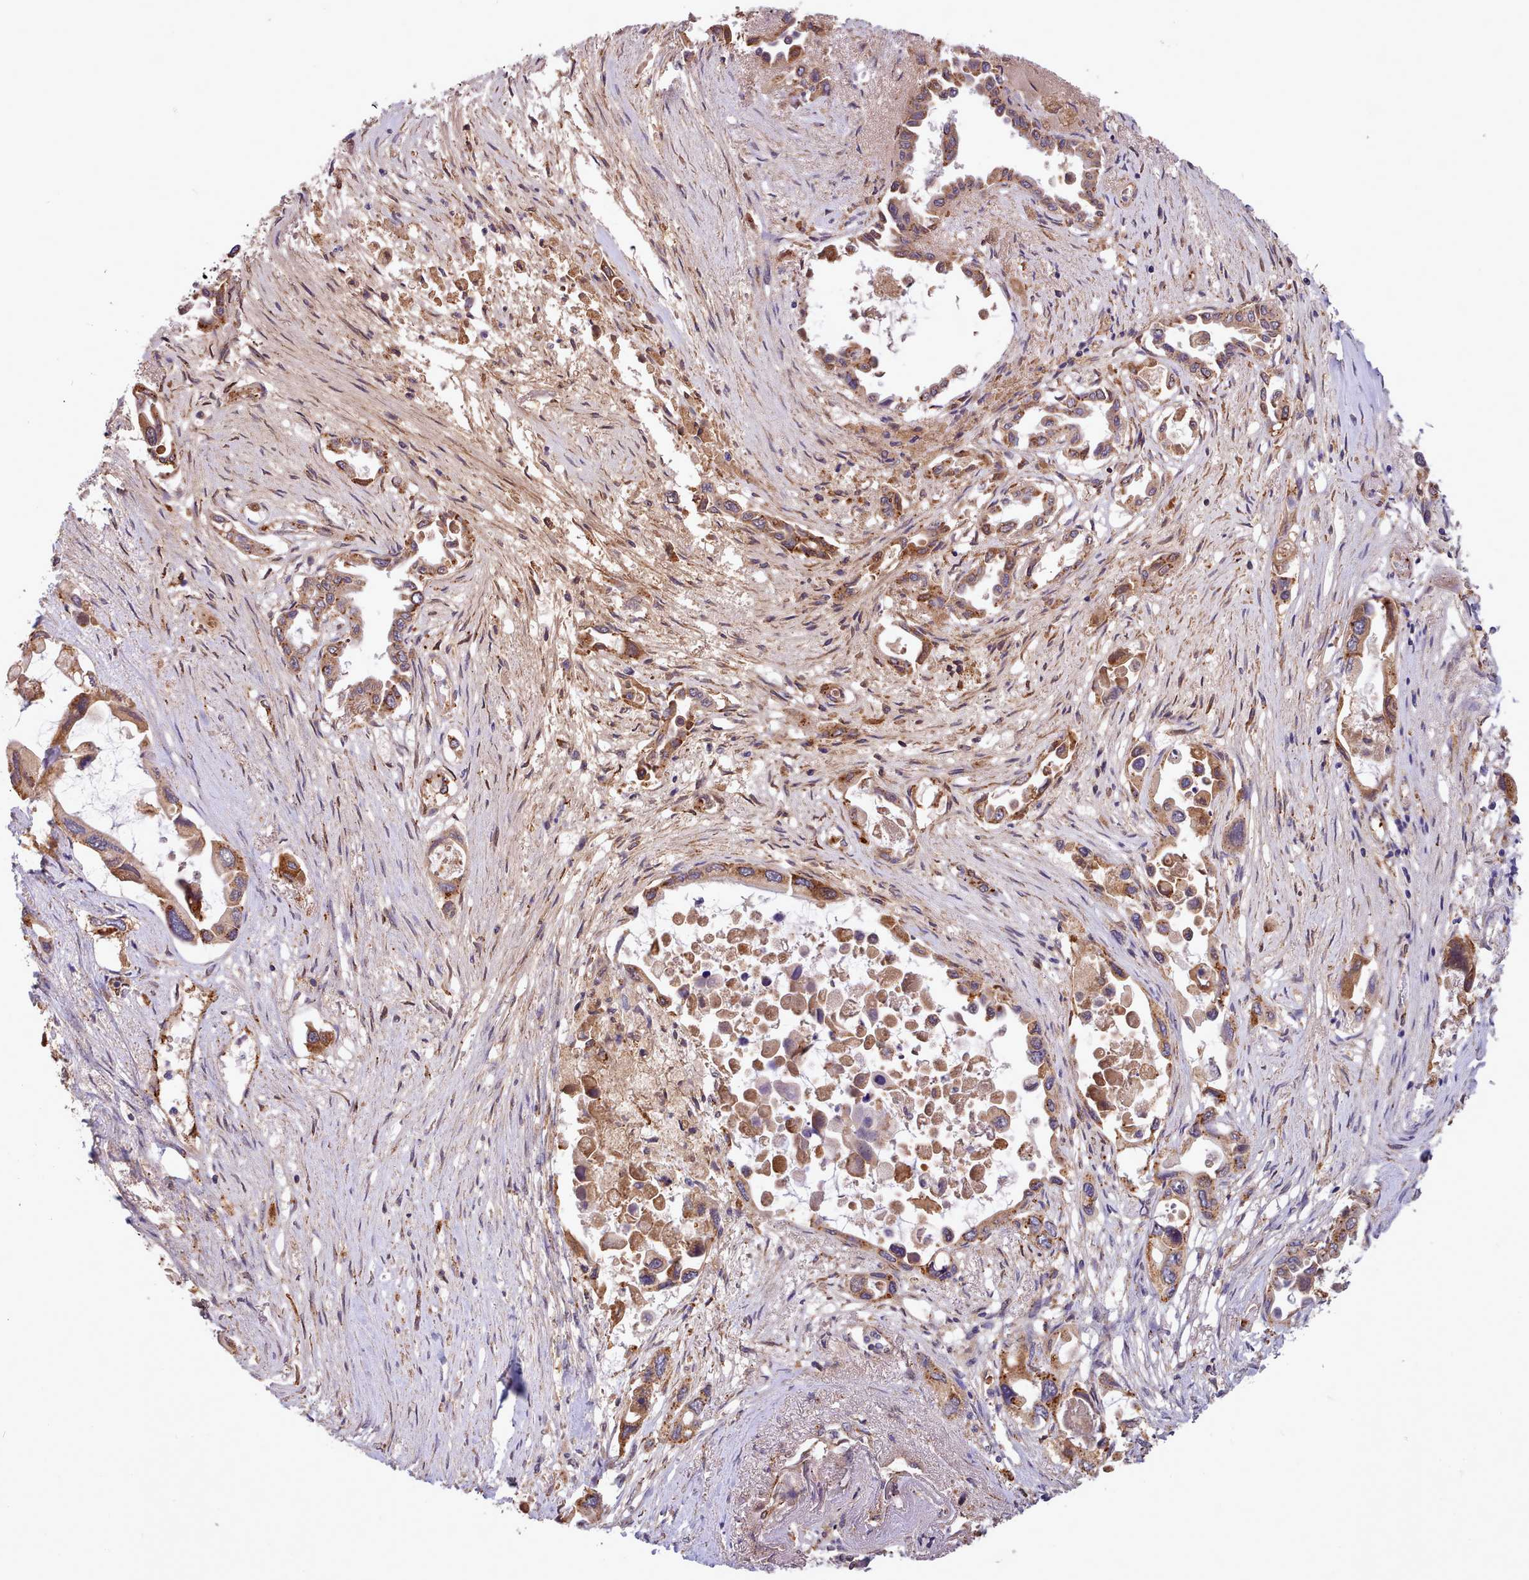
{"staining": {"intensity": "moderate", "quantity": ">75%", "location": "cytoplasmic/membranous"}, "tissue": "pancreatic cancer", "cell_type": "Tumor cells", "image_type": "cancer", "snomed": [{"axis": "morphology", "description": "Adenocarcinoma, NOS"}, {"axis": "topography", "description": "Pancreas"}], "caption": "This is a histology image of immunohistochemistry (IHC) staining of pancreatic cancer (adenocarcinoma), which shows moderate positivity in the cytoplasmic/membranous of tumor cells.", "gene": "PIP4P1", "patient": {"sex": "male", "age": 92}}